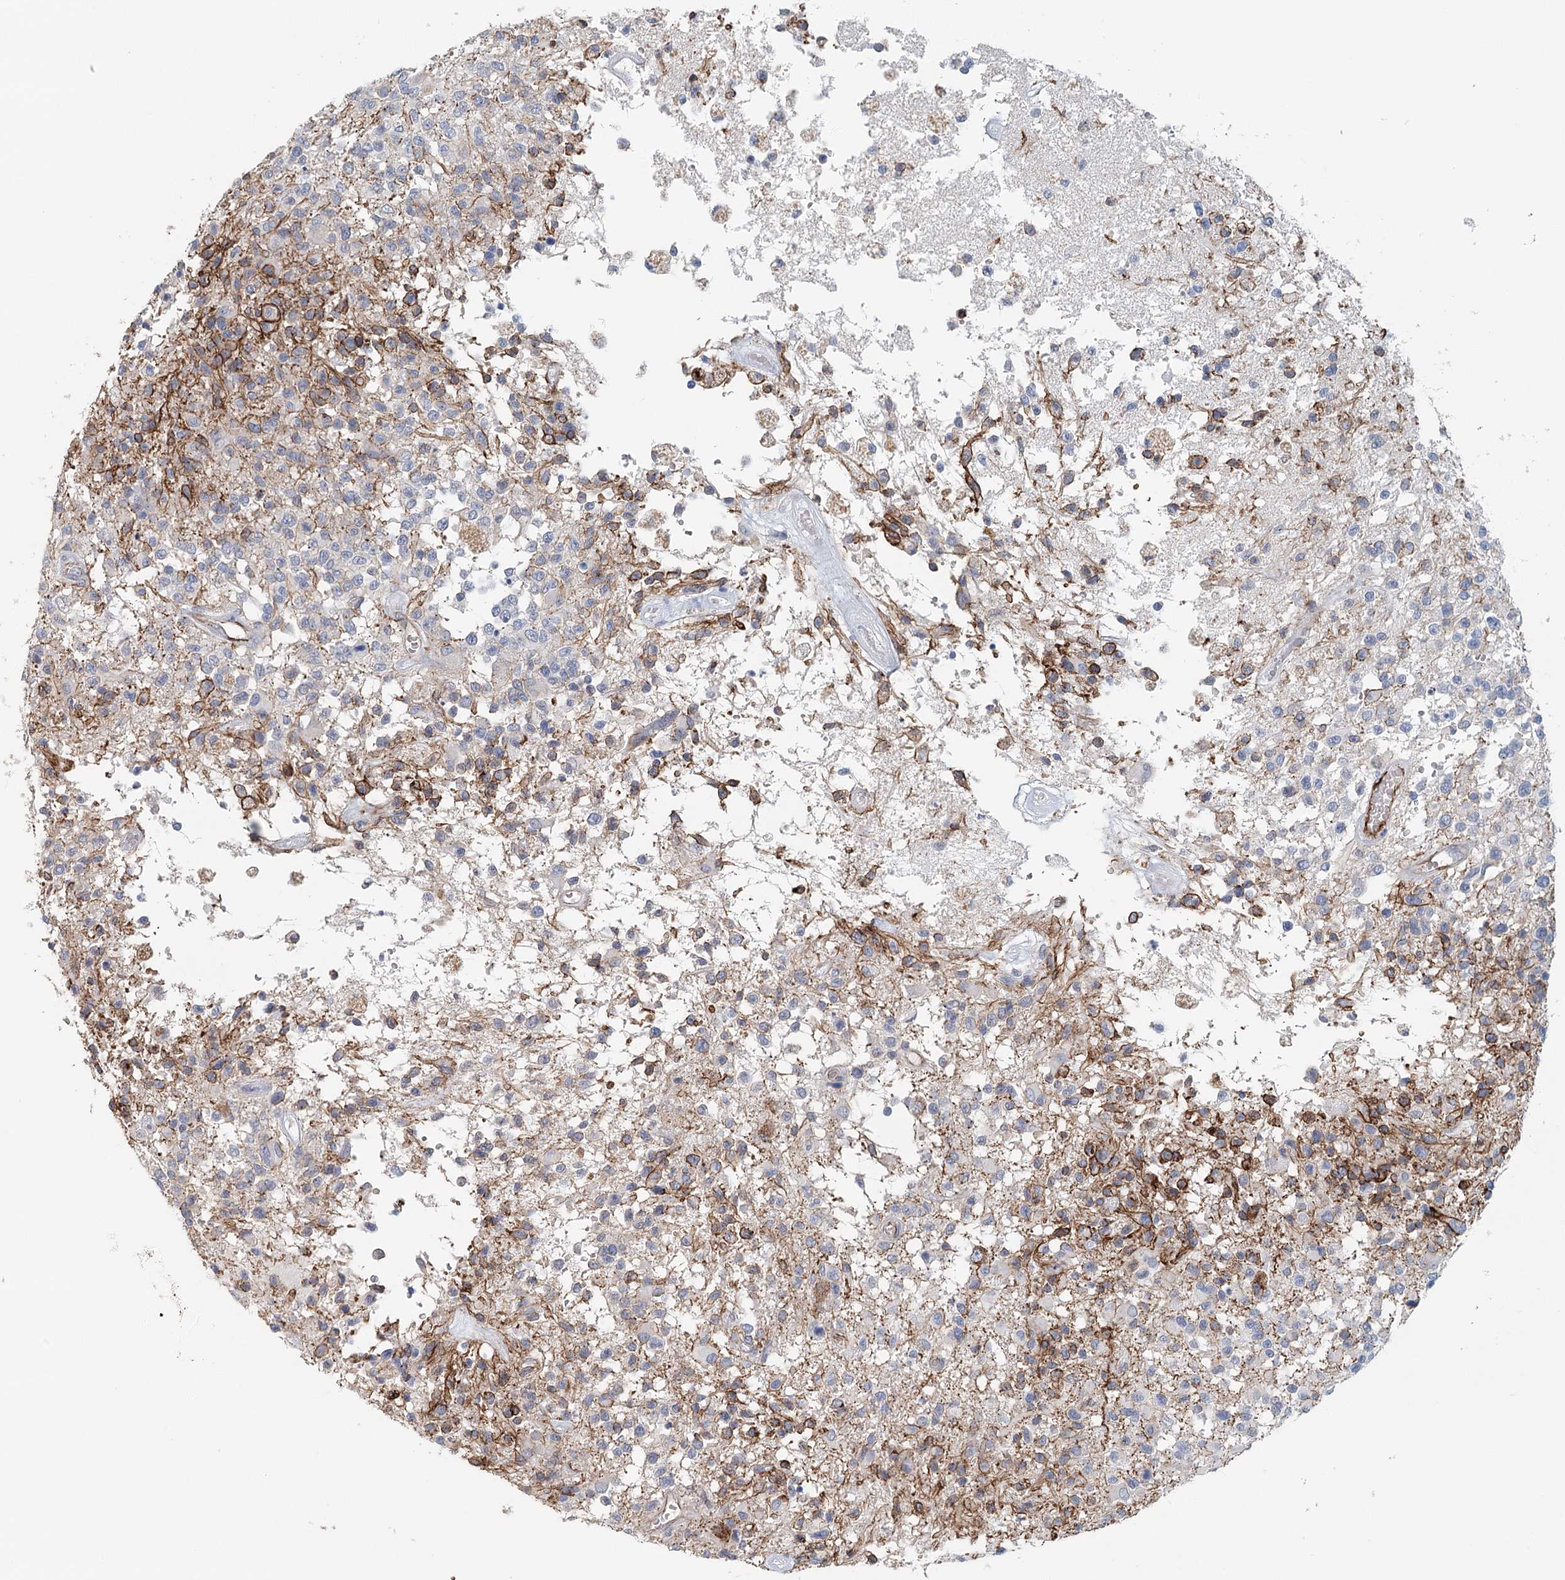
{"staining": {"intensity": "negative", "quantity": "none", "location": "none"}, "tissue": "glioma", "cell_type": "Tumor cells", "image_type": "cancer", "snomed": [{"axis": "morphology", "description": "Glioma, malignant, High grade"}, {"axis": "morphology", "description": "Glioblastoma, NOS"}, {"axis": "topography", "description": "Brain"}], "caption": "Immunohistochemical staining of malignant glioma (high-grade) demonstrates no significant positivity in tumor cells.", "gene": "SYNPO", "patient": {"sex": "male", "age": 60}}